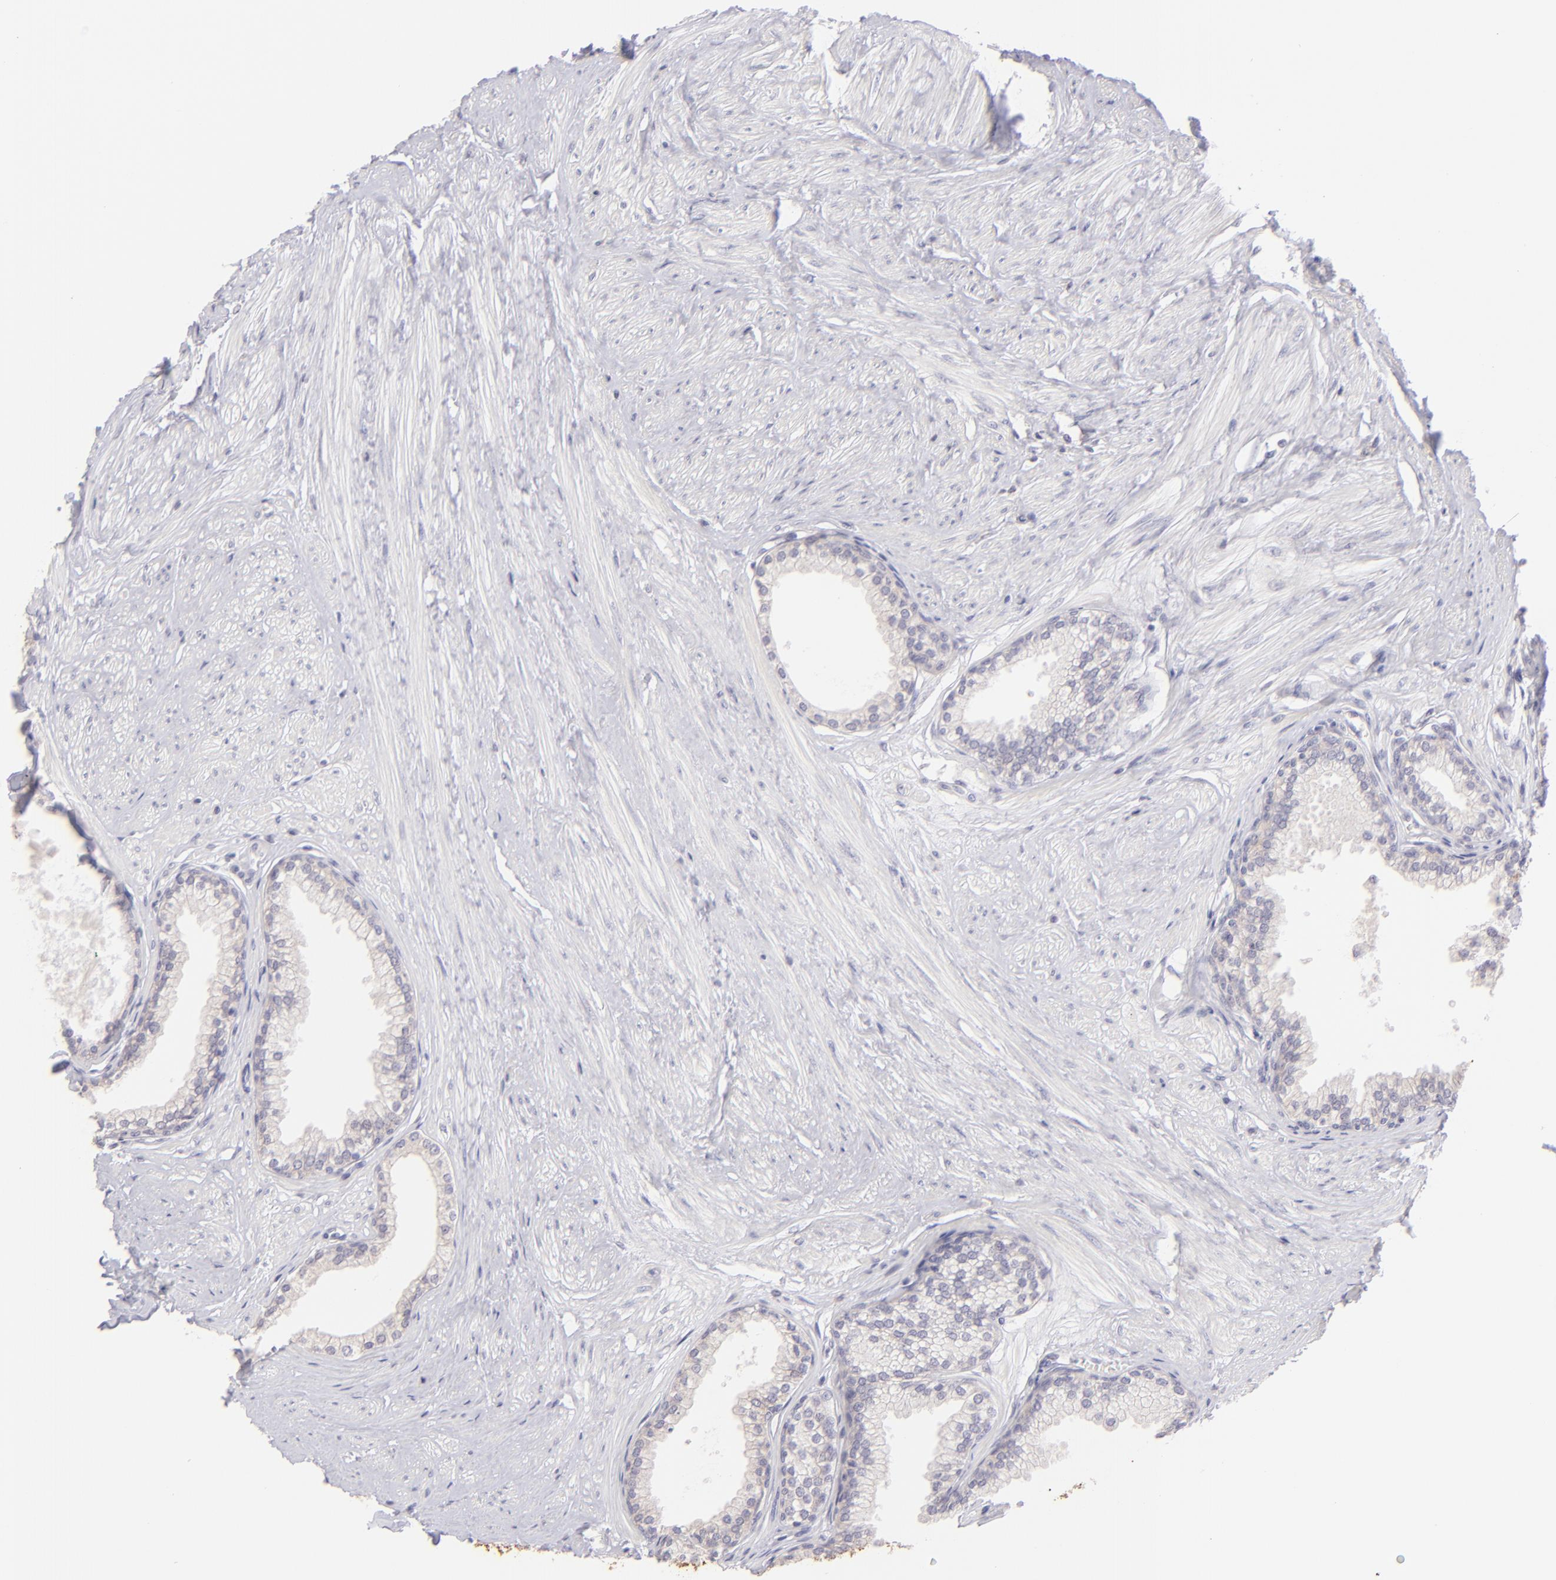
{"staining": {"intensity": "negative", "quantity": "none", "location": "none"}, "tissue": "prostate", "cell_type": "Glandular cells", "image_type": "normal", "snomed": [{"axis": "morphology", "description": "Normal tissue, NOS"}, {"axis": "topography", "description": "Prostate"}], "caption": "Immunohistochemical staining of benign prostate displays no significant positivity in glandular cells. (DAB (3,3'-diaminobenzidine) IHC visualized using brightfield microscopy, high magnification).", "gene": "MAGEA1", "patient": {"sex": "male", "age": 64}}